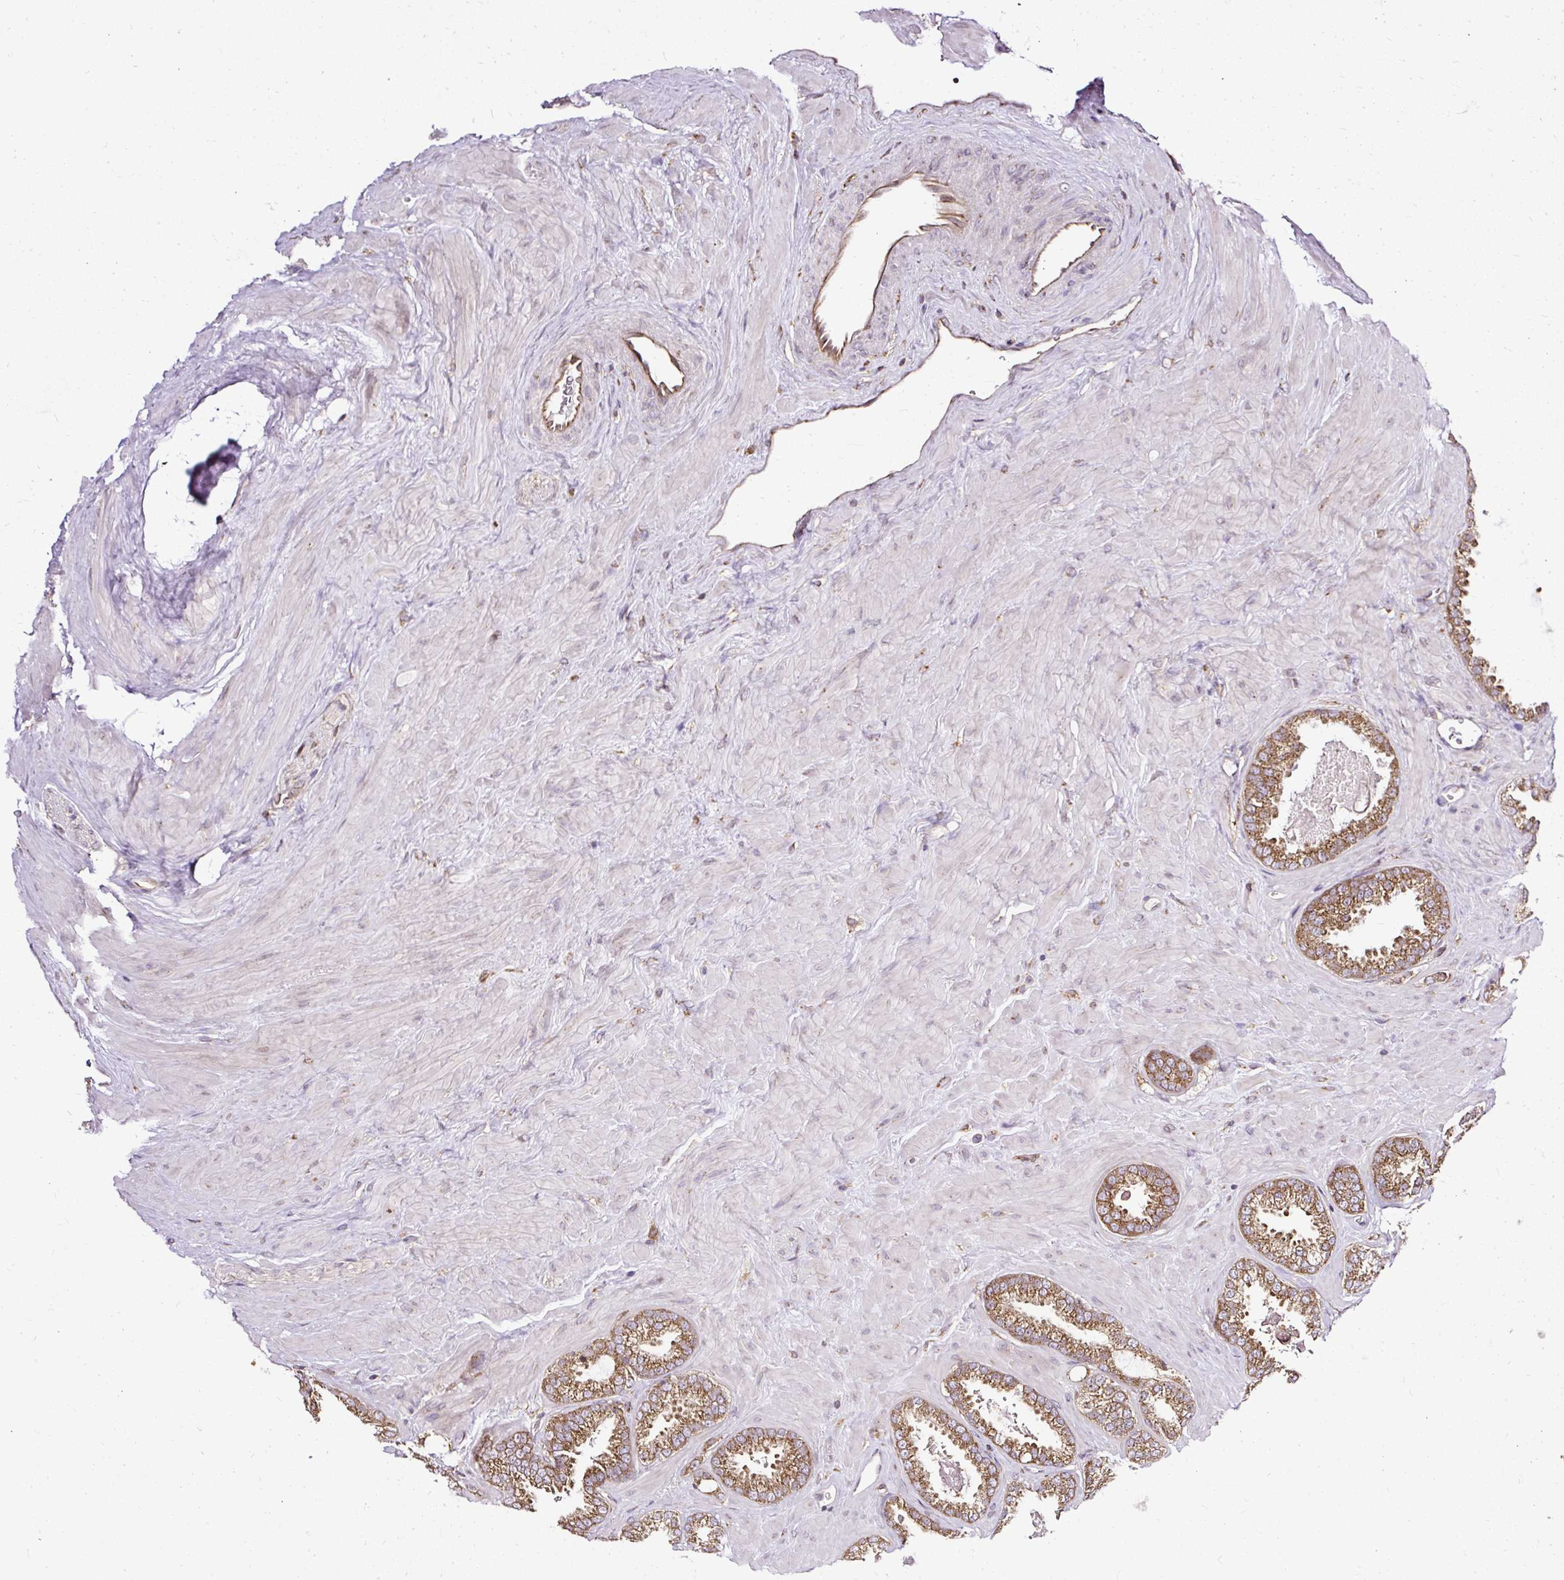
{"staining": {"intensity": "strong", "quantity": ">75%", "location": "cytoplasmic/membranous"}, "tissue": "prostate cancer", "cell_type": "Tumor cells", "image_type": "cancer", "snomed": [{"axis": "morphology", "description": "Adenocarcinoma, Low grade"}, {"axis": "topography", "description": "Prostate"}], "caption": "Immunohistochemical staining of adenocarcinoma (low-grade) (prostate) reveals strong cytoplasmic/membranous protein staining in approximately >75% of tumor cells. Ihc stains the protein in brown and the nuclei are stained blue.", "gene": "SMC4", "patient": {"sex": "male", "age": 62}}